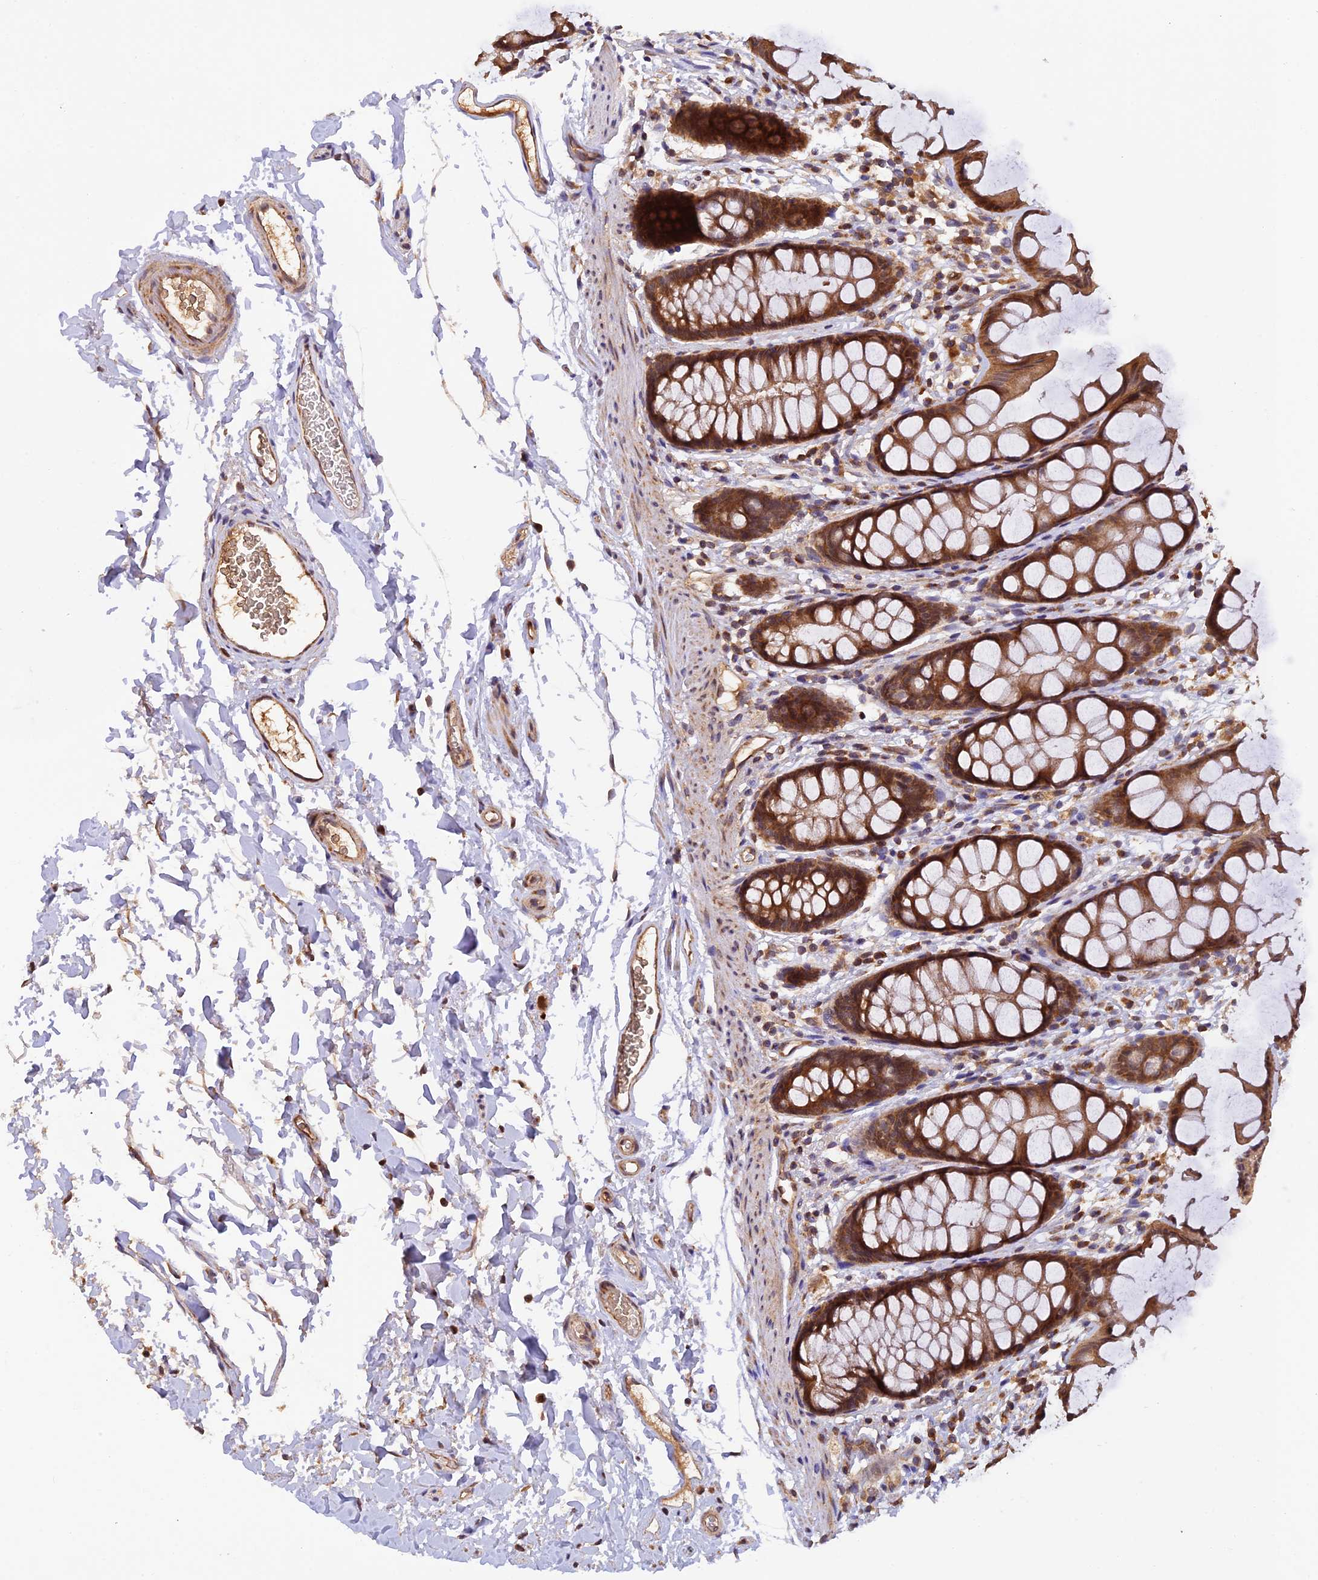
{"staining": {"intensity": "strong", "quantity": ">75%", "location": "cytoplasmic/membranous"}, "tissue": "rectum", "cell_type": "Glandular cells", "image_type": "normal", "snomed": [{"axis": "morphology", "description": "Normal tissue, NOS"}, {"axis": "topography", "description": "Rectum"}], "caption": "Rectum stained with immunohistochemistry demonstrates strong cytoplasmic/membranous positivity in about >75% of glandular cells. The staining was performed using DAB (3,3'-diaminobenzidine) to visualize the protein expression in brown, while the nuclei were stained in blue with hematoxylin (Magnification: 20x).", "gene": "MNS1", "patient": {"sex": "female", "age": 65}}